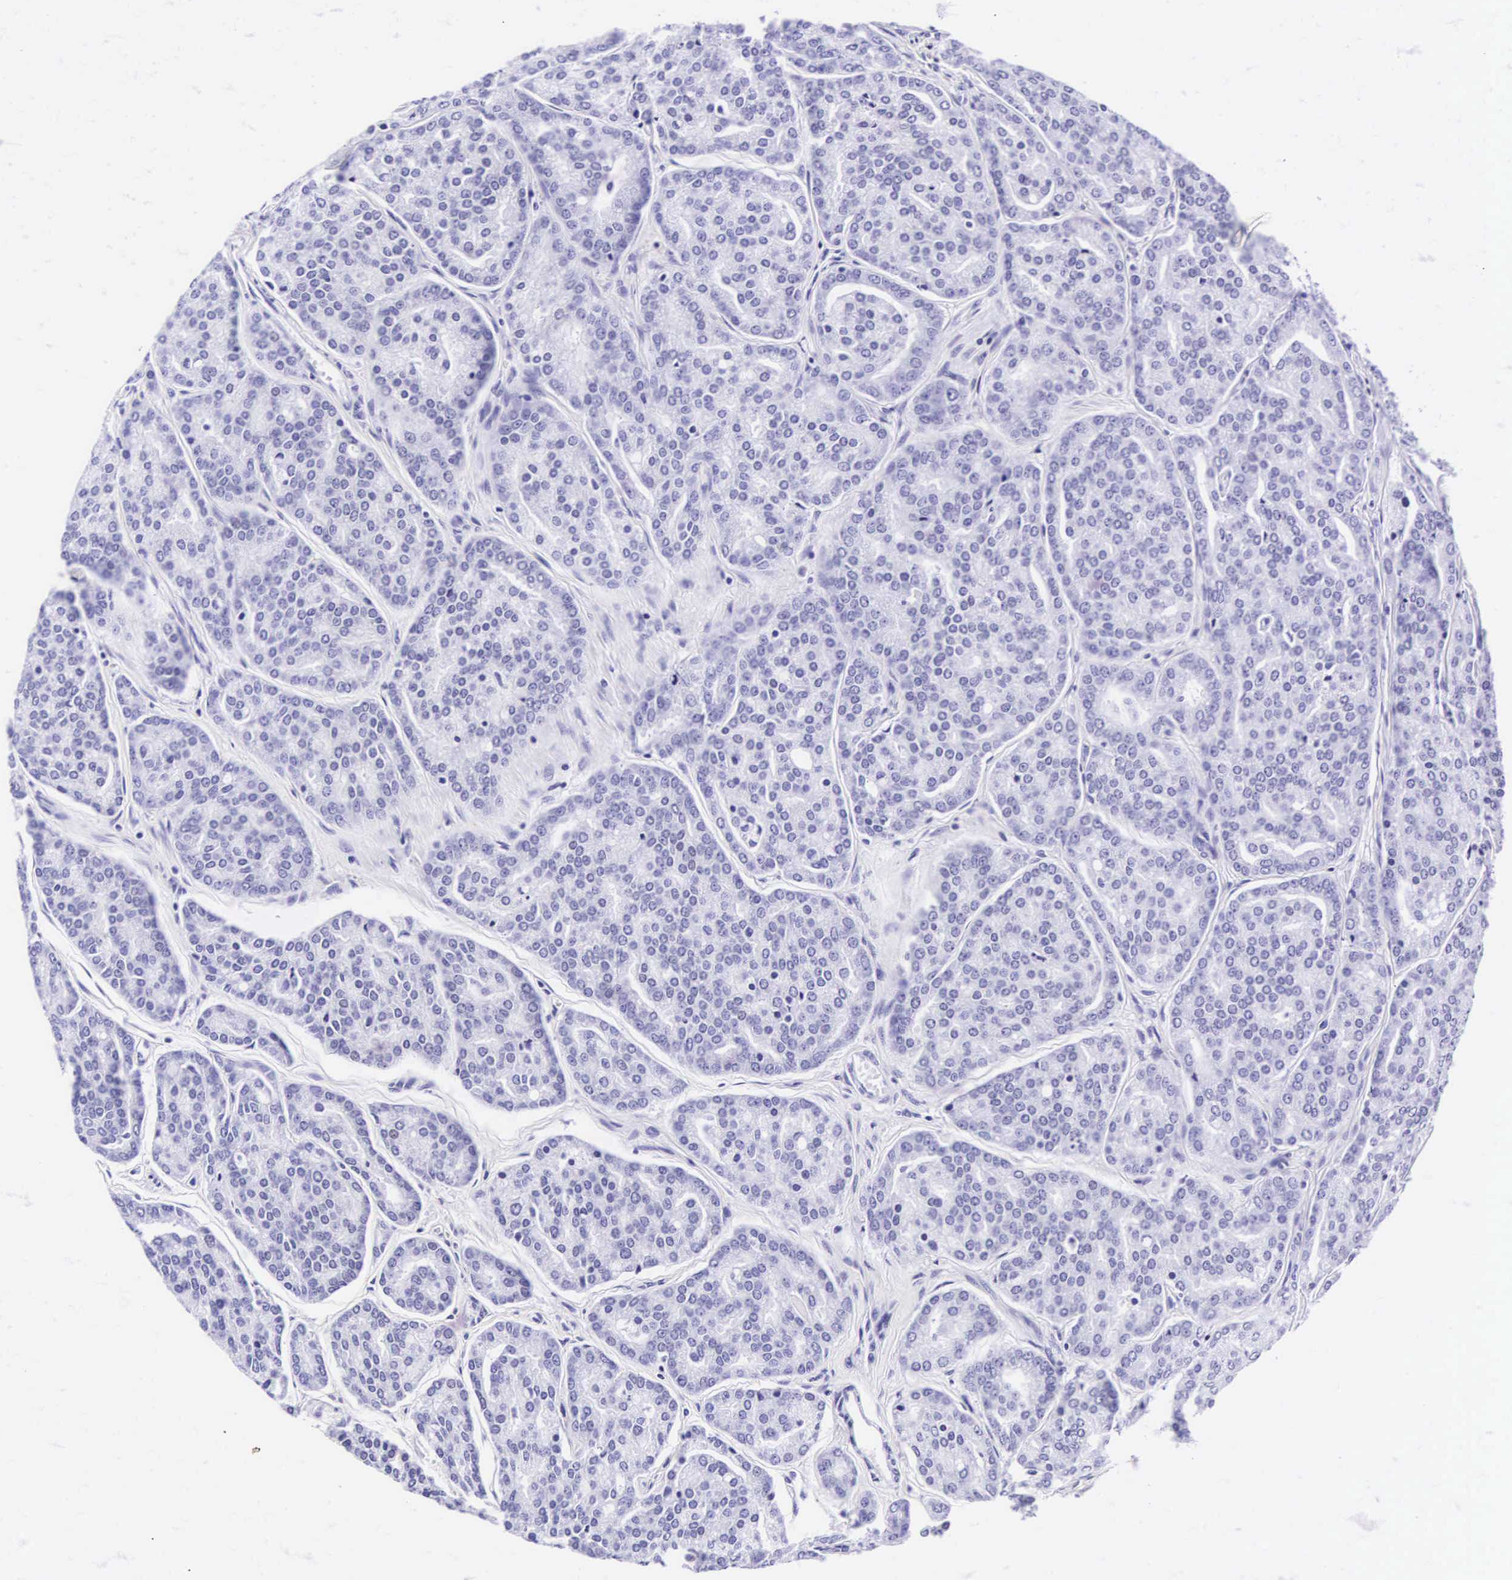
{"staining": {"intensity": "negative", "quantity": "none", "location": "none"}, "tissue": "prostate cancer", "cell_type": "Tumor cells", "image_type": "cancer", "snomed": [{"axis": "morphology", "description": "Adenocarcinoma, High grade"}, {"axis": "topography", "description": "Prostate"}], "caption": "The histopathology image displays no staining of tumor cells in prostate cancer (adenocarcinoma (high-grade)).", "gene": "CD1A", "patient": {"sex": "male", "age": 64}}